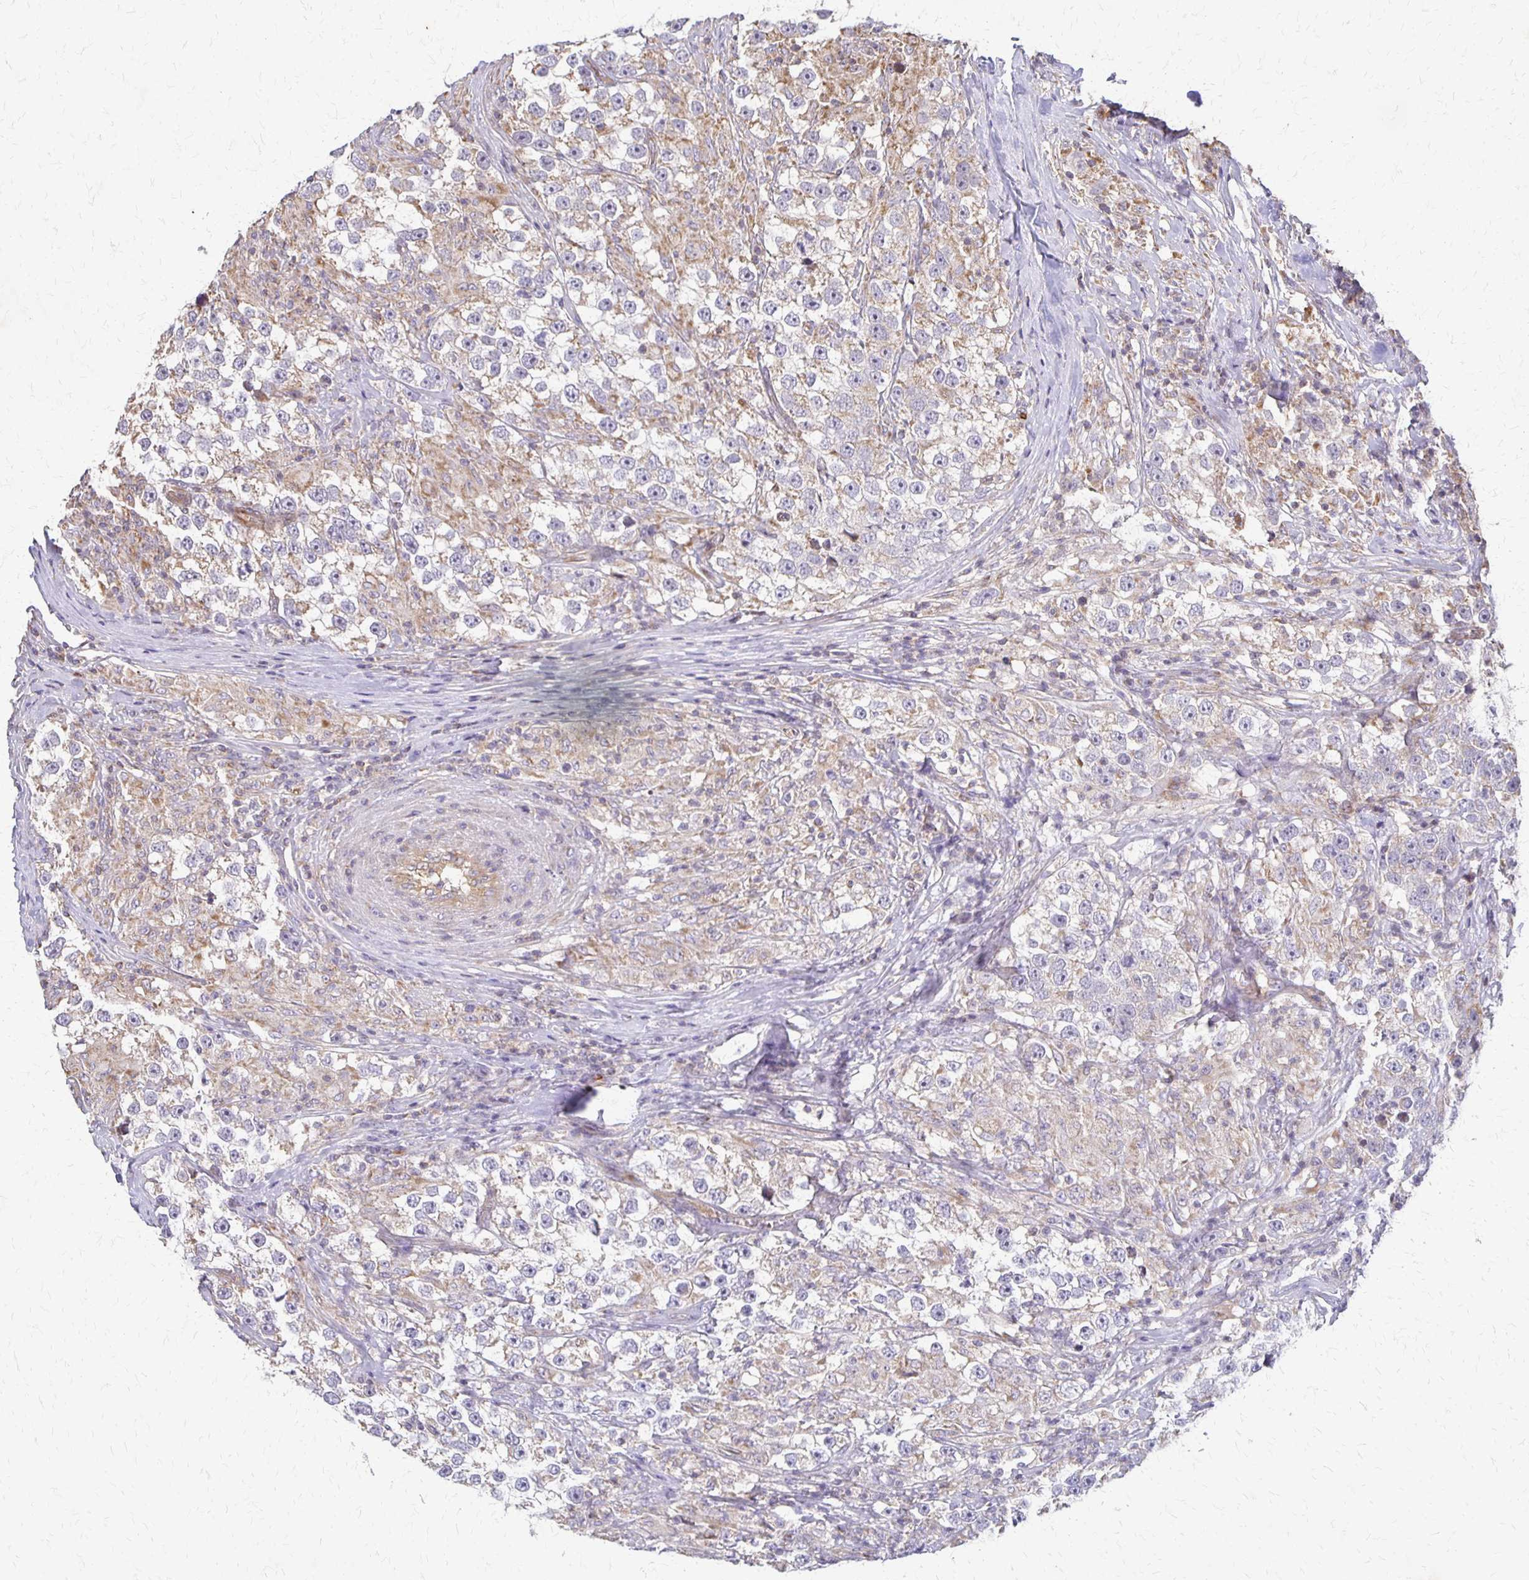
{"staining": {"intensity": "weak", "quantity": "<25%", "location": "cytoplasmic/membranous"}, "tissue": "testis cancer", "cell_type": "Tumor cells", "image_type": "cancer", "snomed": [{"axis": "morphology", "description": "Seminoma, NOS"}, {"axis": "topography", "description": "Testis"}], "caption": "Histopathology image shows no protein positivity in tumor cells of testis cancer (seminoma) tissue.", "gene": "EIF4EBP2", "patient": {"sex": "male", "age": 46}}